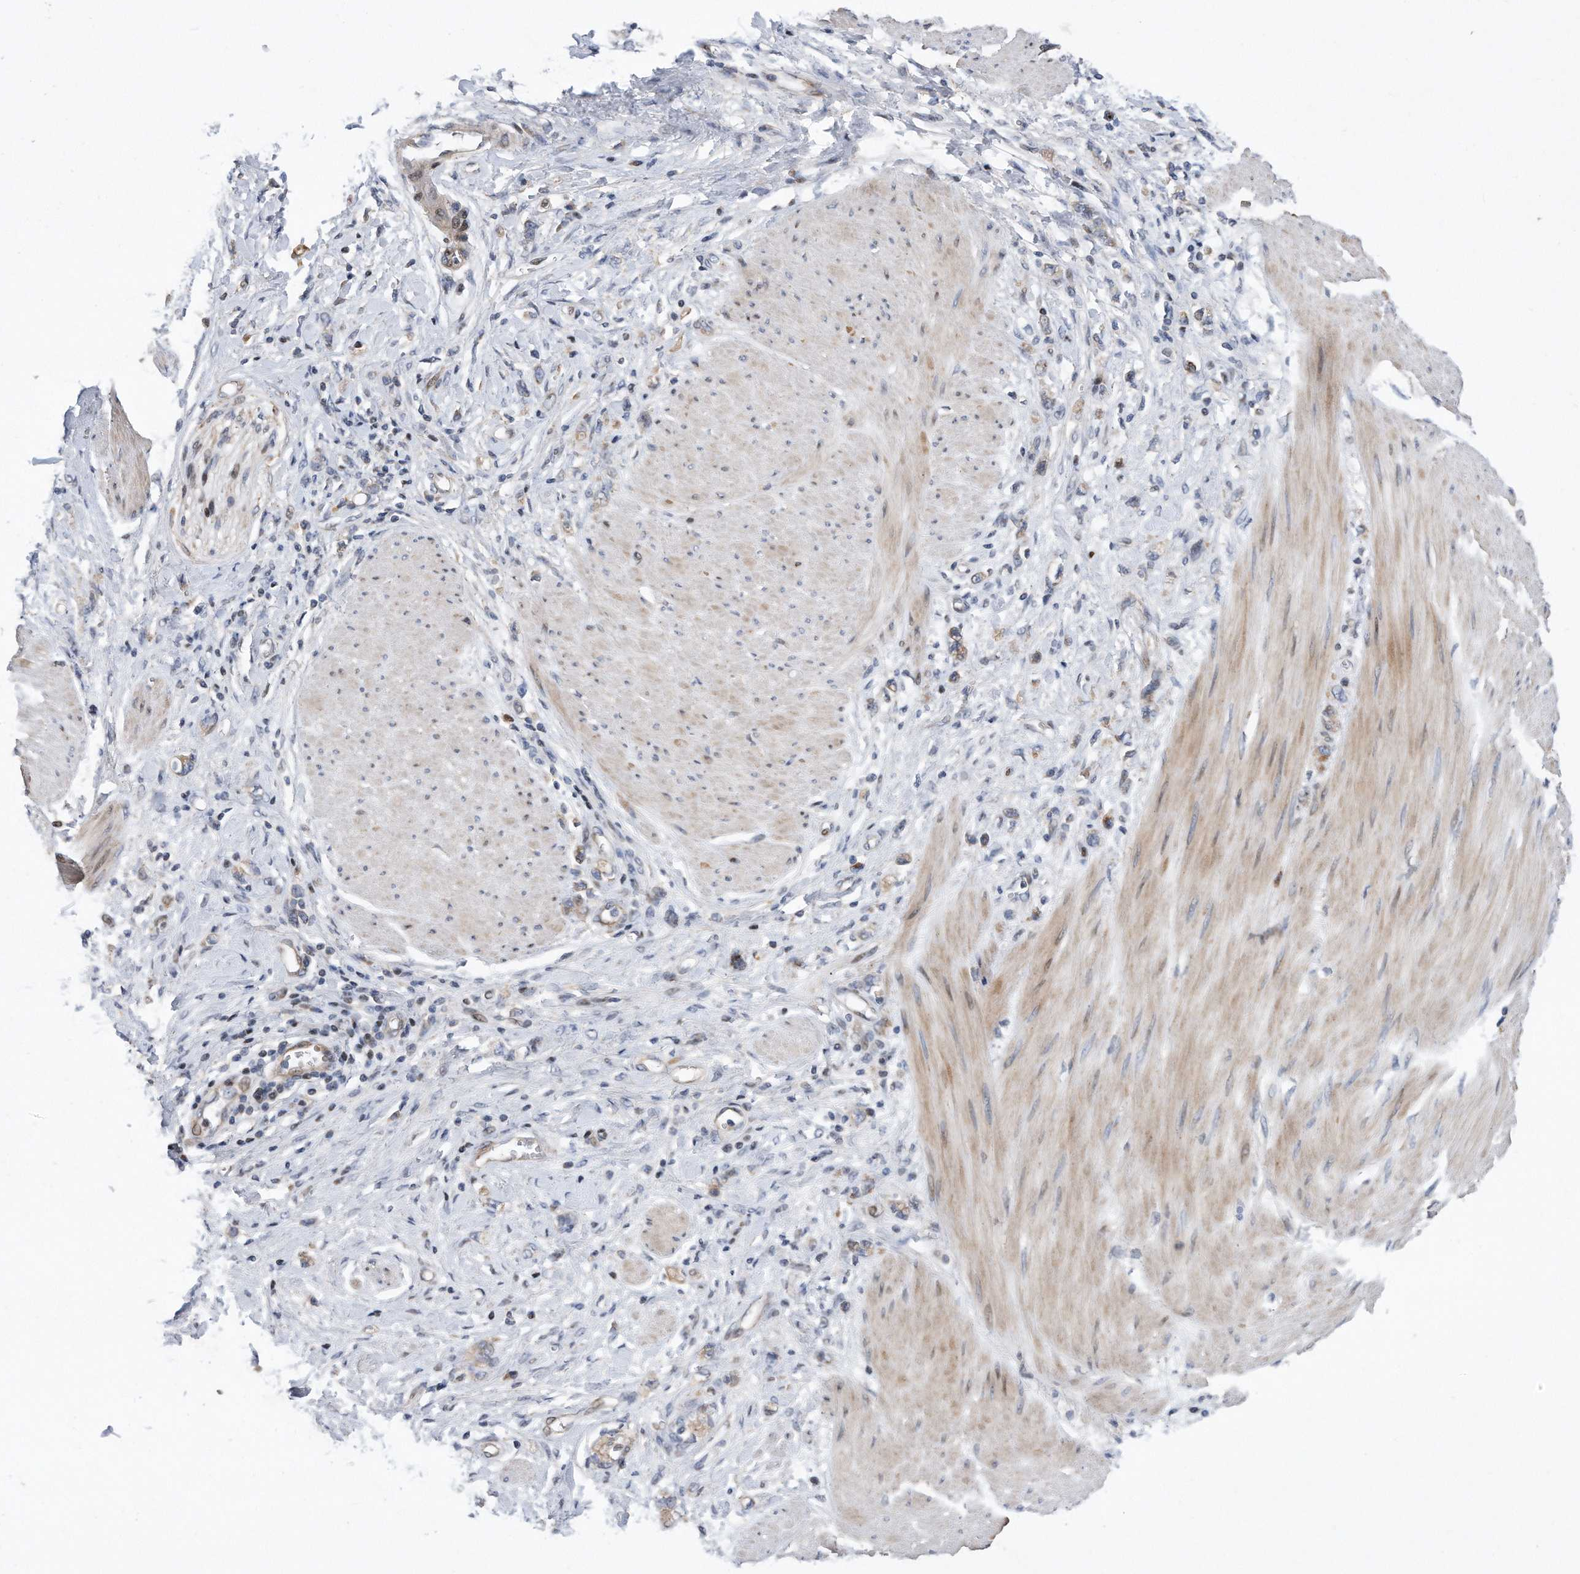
{"staining": {"intensity": "weak", "quantity": "25%-75%", "location": "cytoplasmic/membranous"}, "tissue": "stomach cancer", "cell_type": "Tumor cells", "image_type": "cancer", "snomed": [{"axis": "morphology", "description": "Adenocarcinoma, NOS"}, {"axis": "topography", "description": "Stomach"}], "caption": "Protein expression analysis of adenocarcinoma (stomach) reveals weak cytoplasmic/membranous expression in approximately 25%-75% of tumor cells.", "gene": "CDH12", "patient": {"sex": "female", "age": 76}}